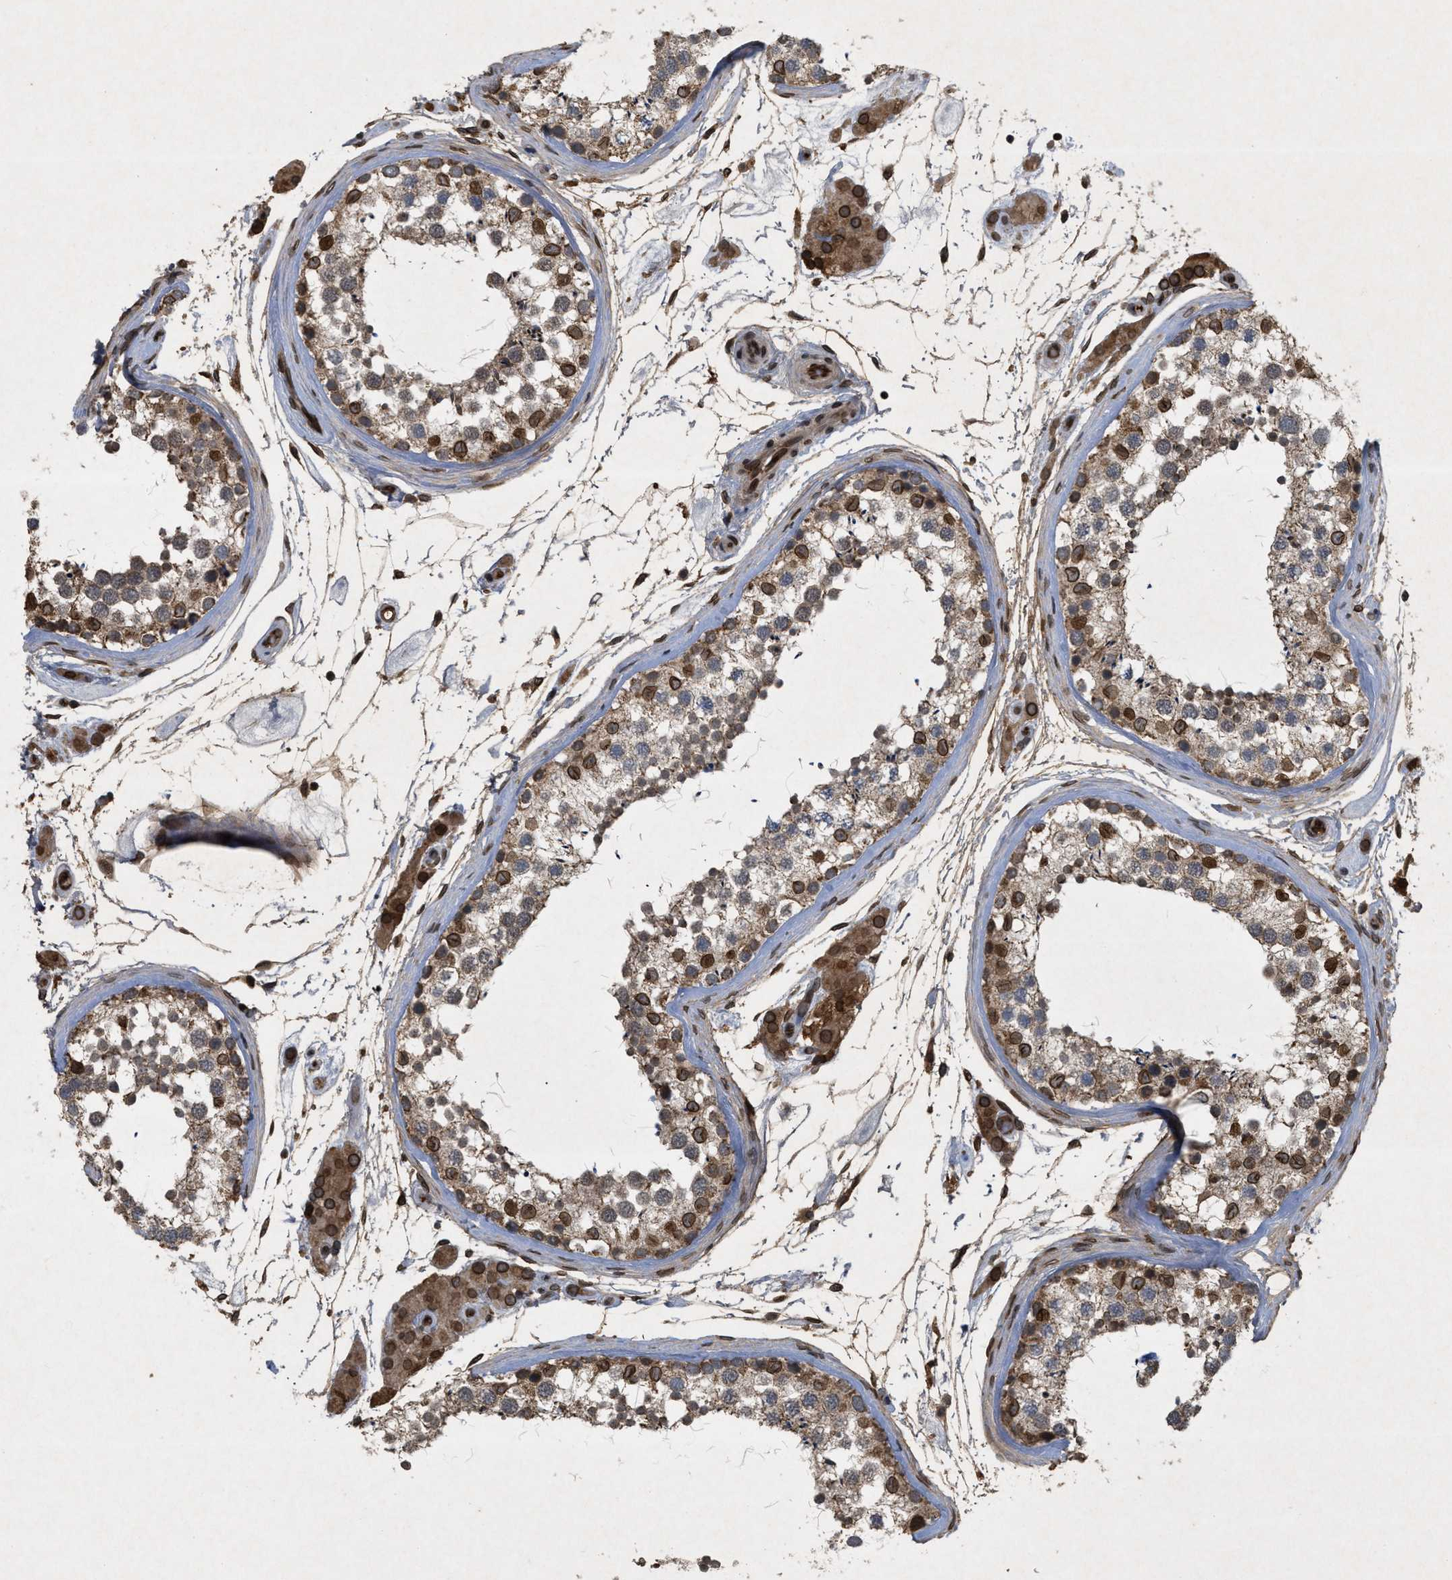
{"staining": {"intensity": "moderate", "quantity": ">75%", "location": "cytoplasmic/membranous,nuclear"}, "tissue": "testis", "cell_type": "Cells in seminiferous ducts", "image_type": "normal", "snomed": [{"axis": "morphology", "description": "Normal tissue, NOS"}, {"axis": "topography", "description": "Testis"}], "caption": "A medium amount of moderate cytoplasmic/membranous,nuclear staining is present in about >75% of cells in seminiferous ducts in benign testis. Nuclei are stained in blue.", "gene": "CRY1", "patient": {"sex": "male", "age": 46}}